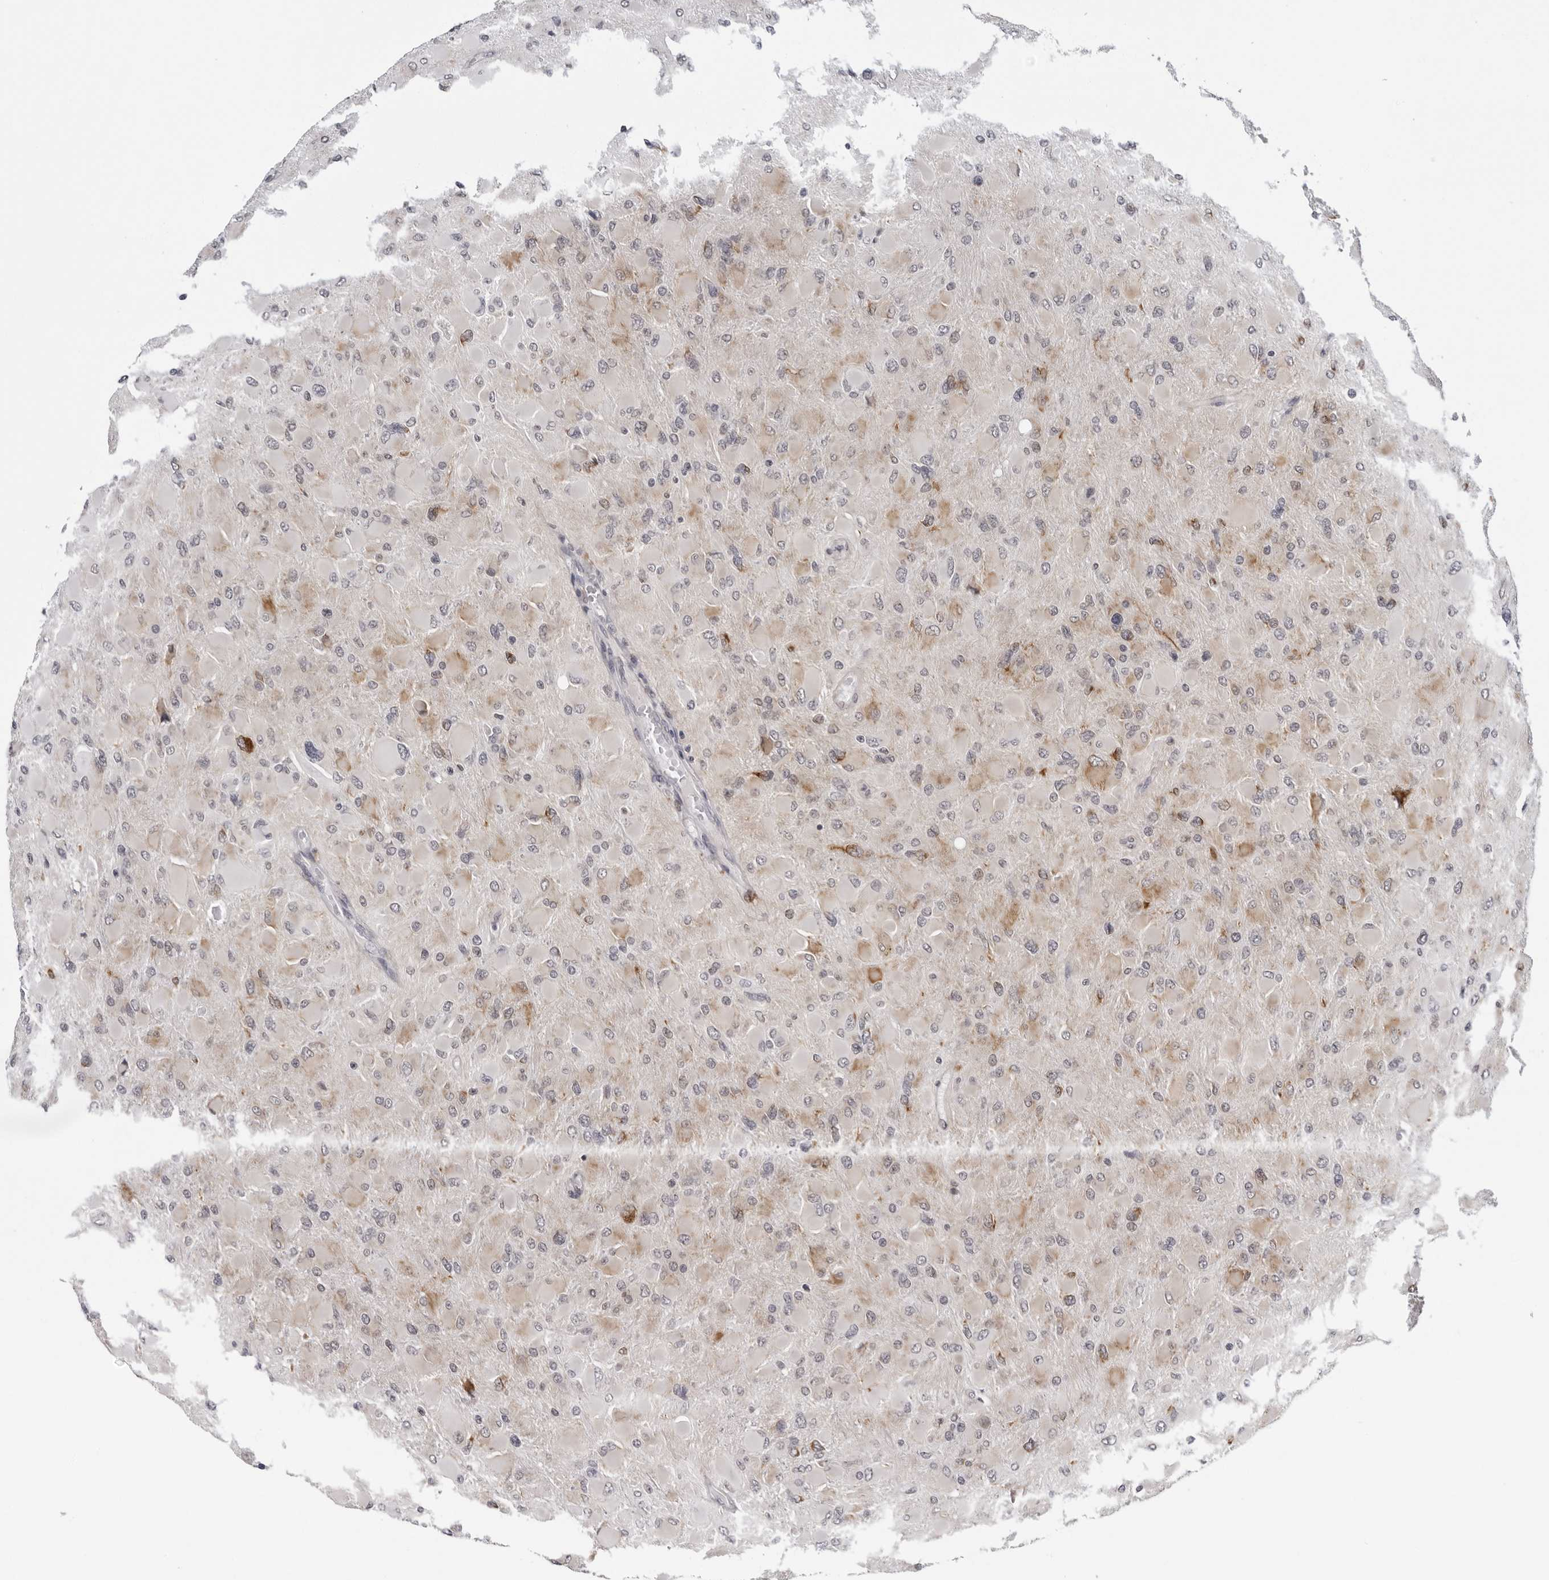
{"staining": {"intensity": "weak", "quantity": "<25%", "location": "cytoplasmic/membranous"}, "tissue": "glioma", "cell_type": "Tumor cells", "image_type": "cancer", "snomed": [{"axis": "morphology", "description": "Glioma, malignant, High grade"}, {"axis": "topography", "description": "Cerebral cortex"}], "caption": "DAB (3,3'-diaminobenzidine) immunohistochemical staining of human glioma displays no significant positivity in tumor cells.", "gene": "CPT2", "patient": {"sex": "female", "age": 36}}